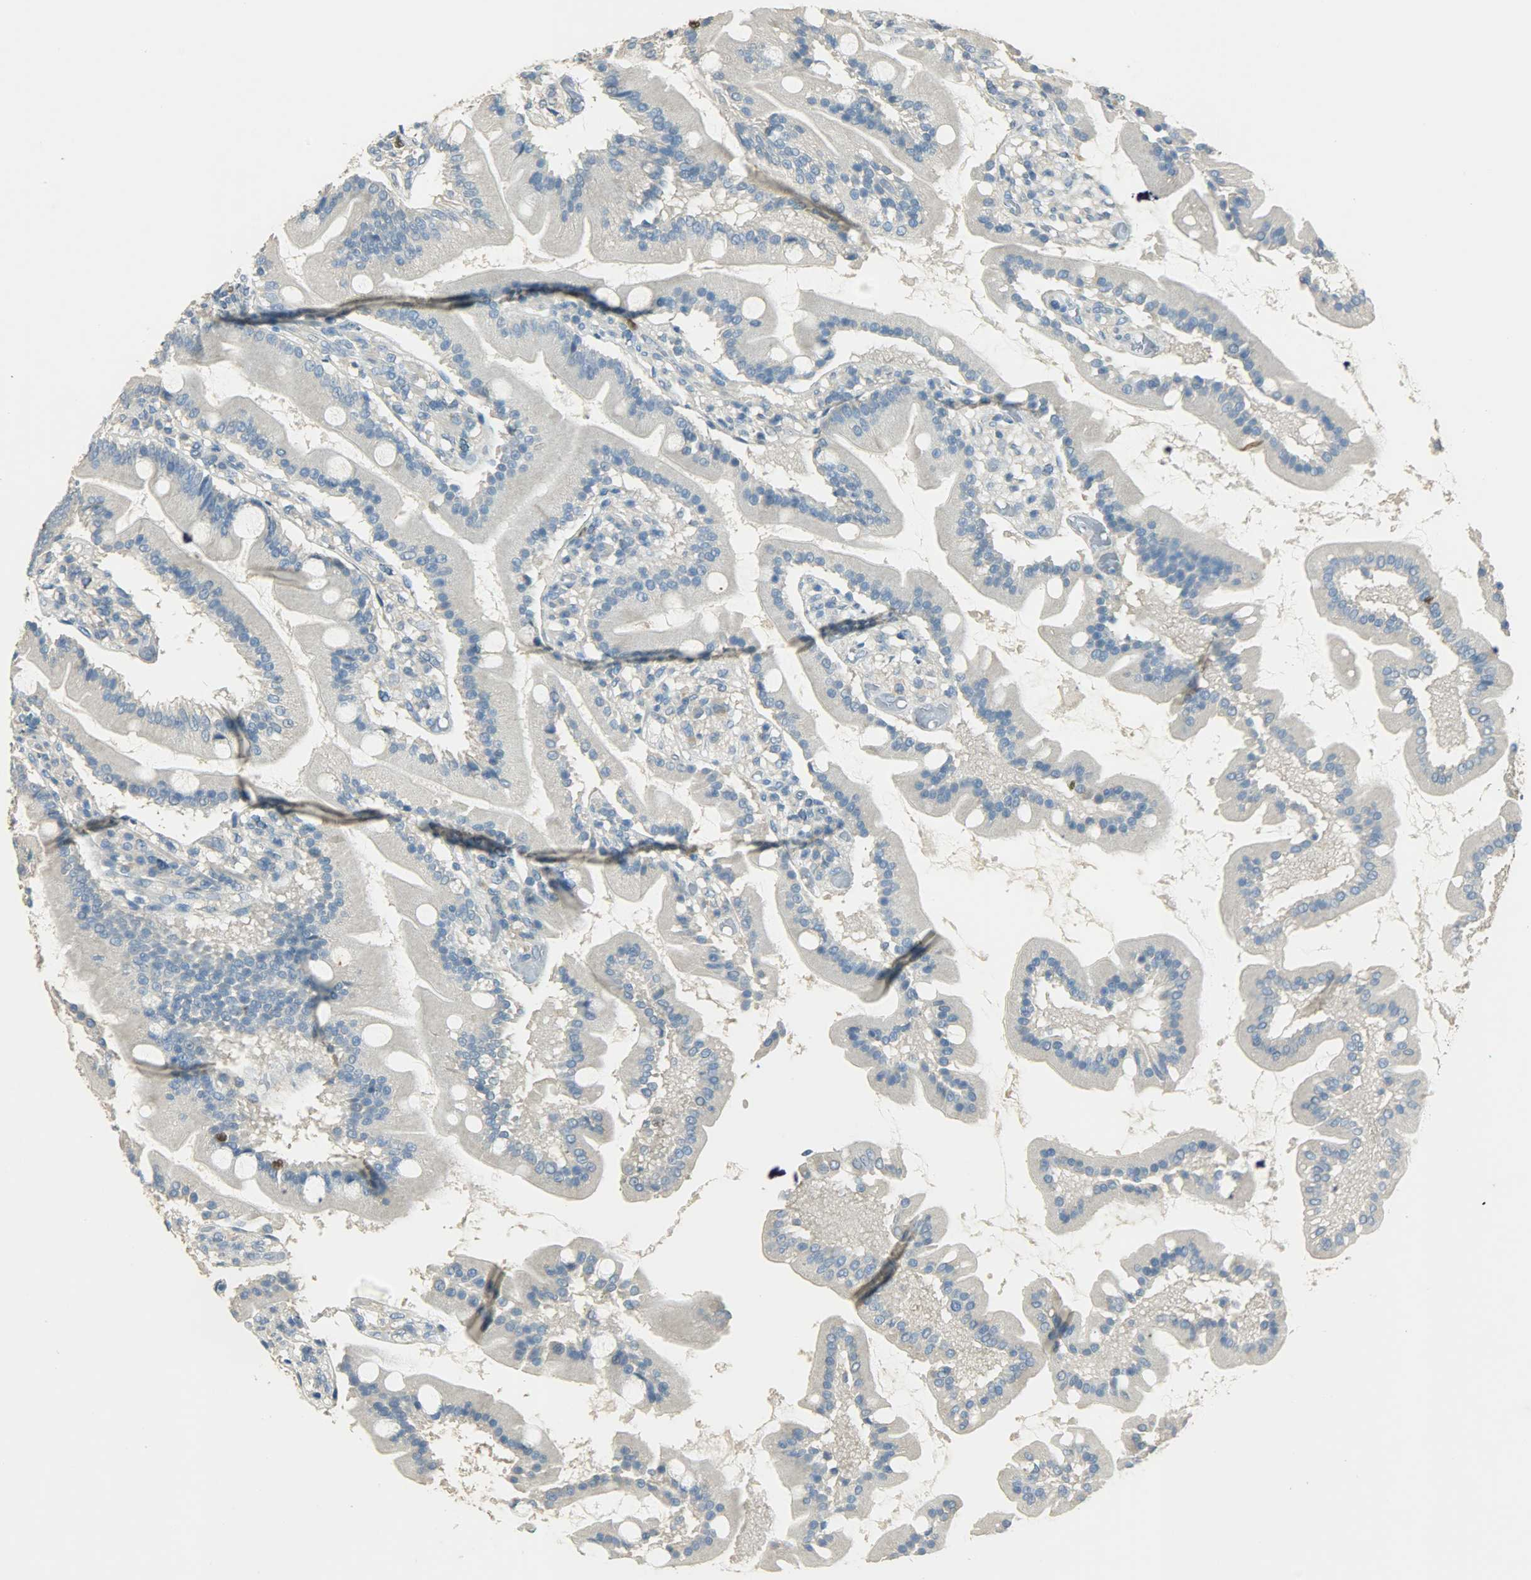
{"staining": {"intensity": "strong", "quantity": "<25%", "location": "cytoplasmic/membranous,nuclear"}, "tissue": "duodenum", "cell_type": "Glandular cells", "image_type": "normal", "snomed": [{"axis": "morphology", "description": "Normal tissue, NOS"}, {"axis": "topography", "description": "Duodenum"}], "caption": "Duodenum stained with DAB immunohistochemistry (IHC) demonstrates medium levels of strong cytoplasmic/membranous,nuclear staining in approximately <25% of glandular cells.", "gene": "TPX2", "patient": {"sex": "female", "age": 64}}